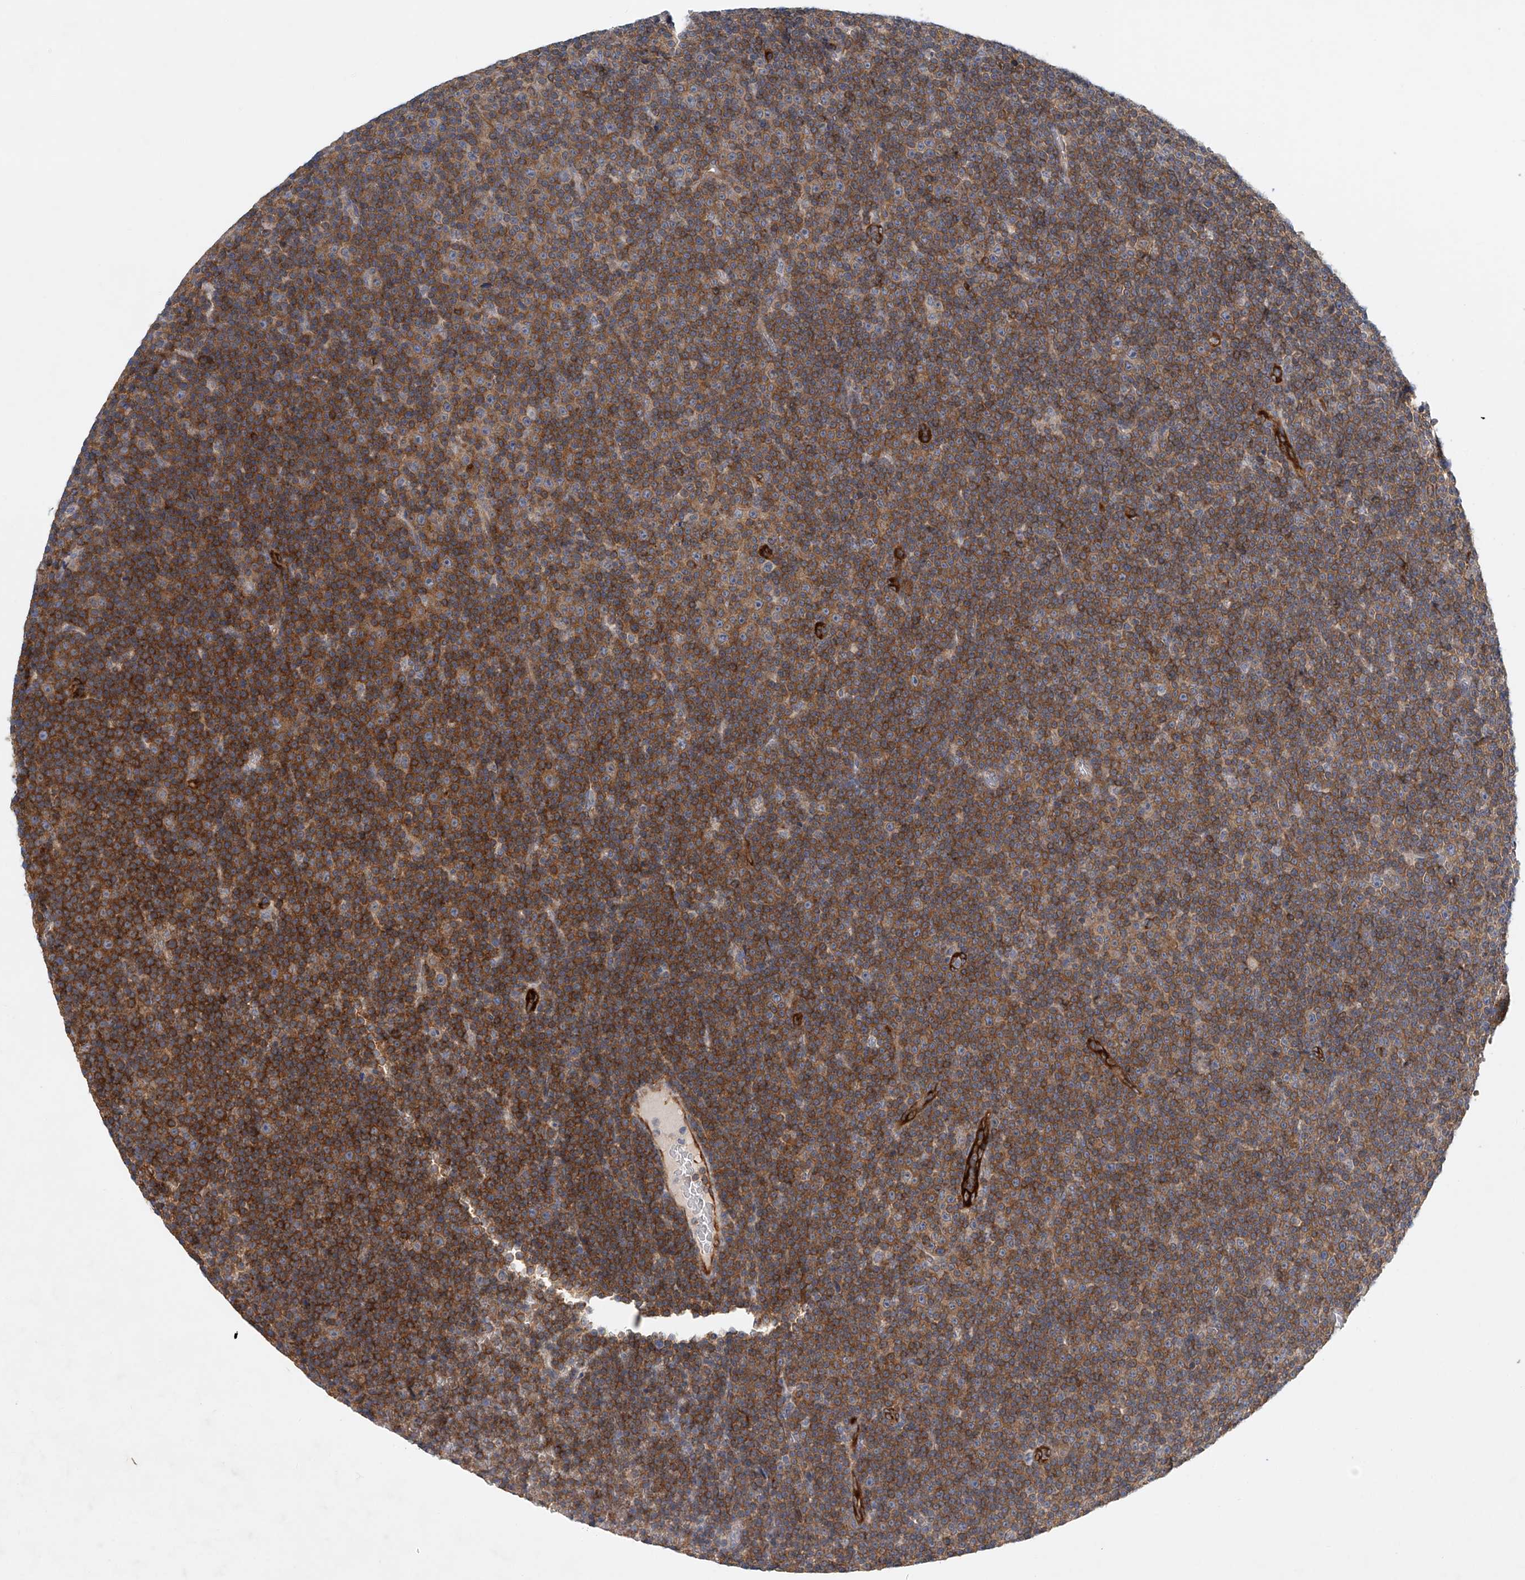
{"staining": {"intensity": "strong", "quantity": ">75%", "location": "cytoplasmic/membranous"}, "tissue": "lymphoma", "cell_type": "Tumor cells", "image_type": "cancer", "snomed": [{"axis": "morphology", "description": "Malignant lymphoma, non-Hodgkin's type, Low grade"}, {"axis": "topography", "description": "Lymph node"}], "caption": "There is high levels of strong cytoplasmic/membranous expression in tumor cells of lymphoma, as demonstrated by immunohistochemical staining (brown color).", "gene": "CARMIL1", "patient": {"sex": "female", "age": 67}}